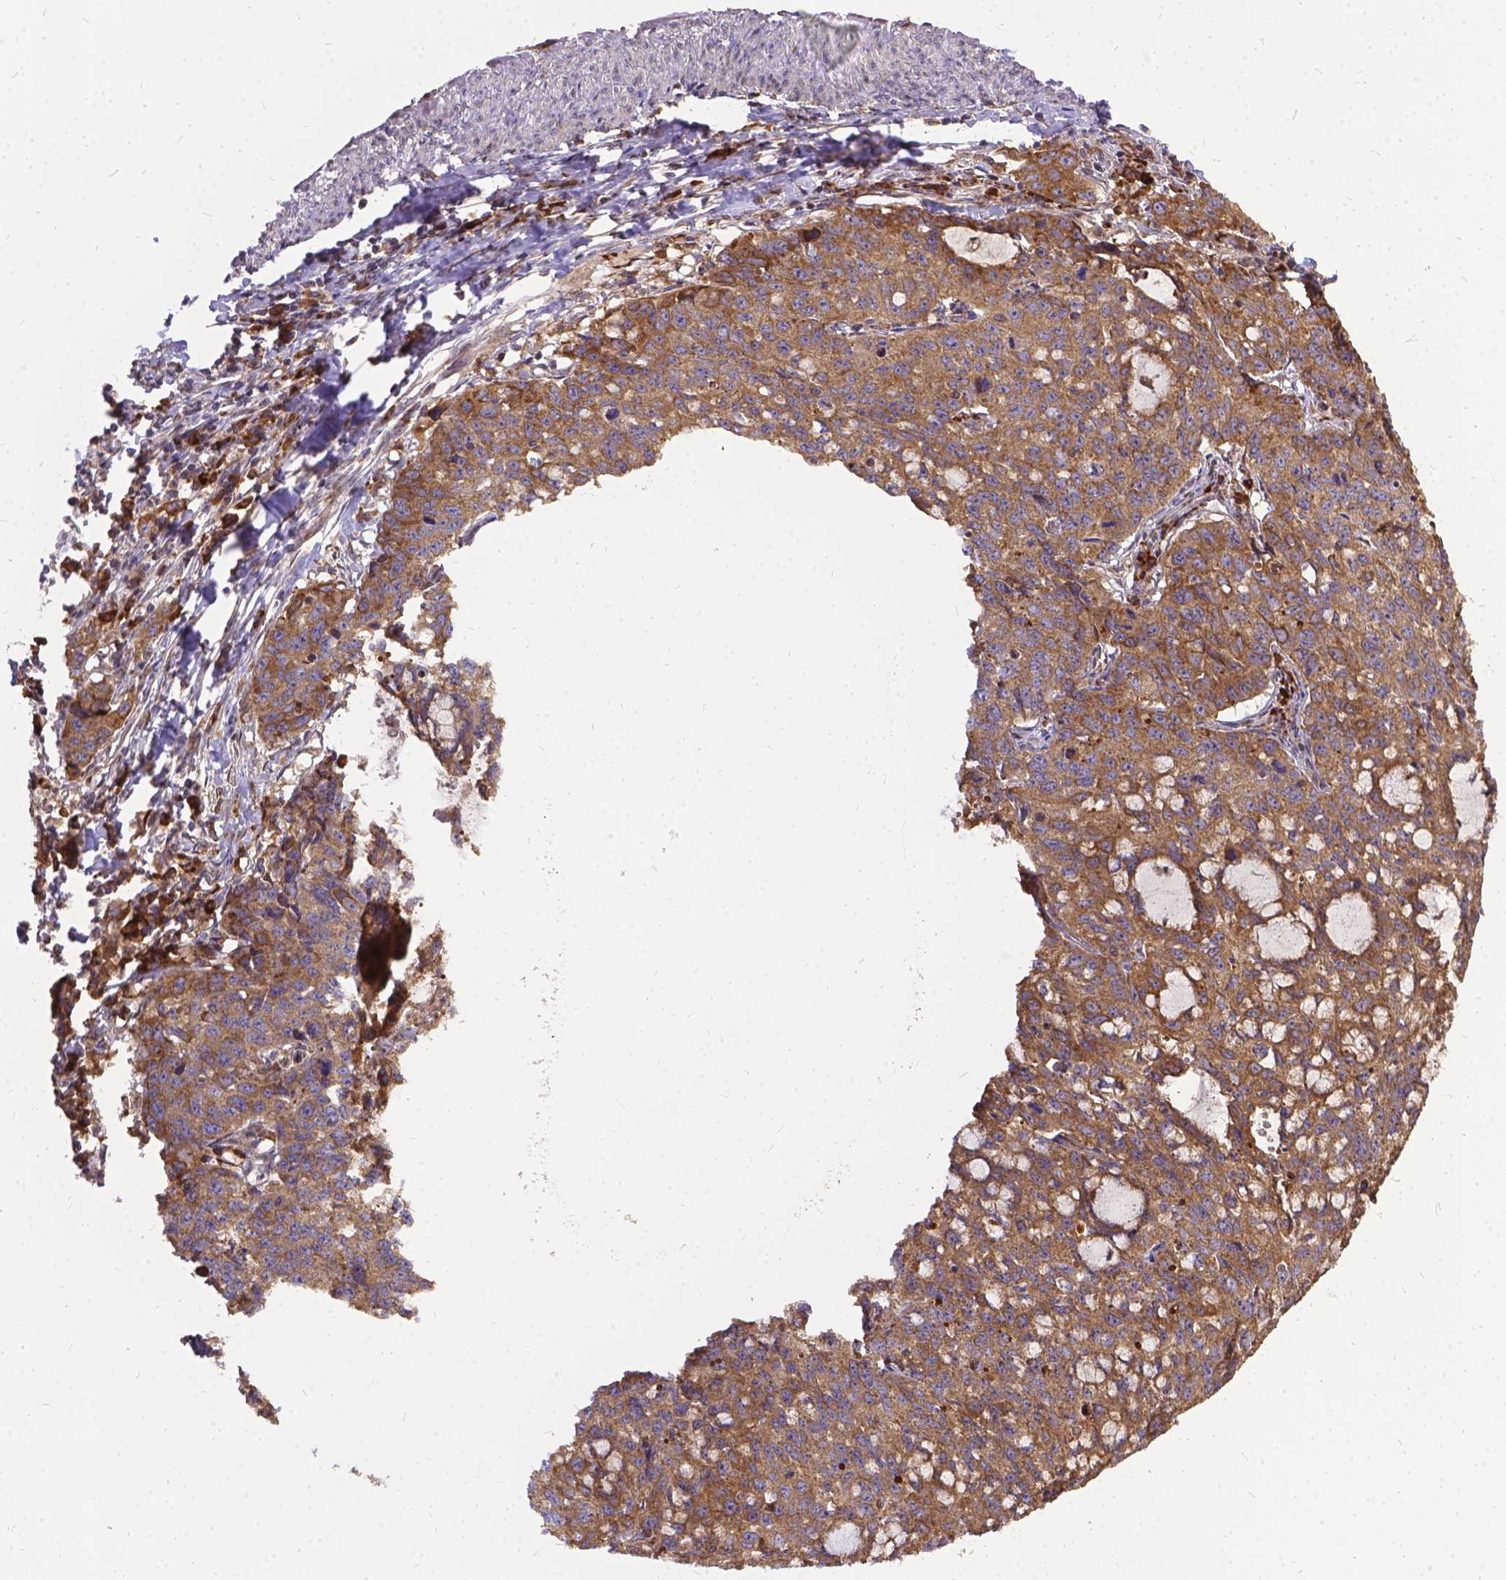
{"staining": {"intensity": "moderate", "quantity": ">75%", "location": "cytoplasmic/membranous"}, "tissue": "cervical cancer", "cell_type": "Tumor cells", "image_type": "cancer", "snomed": [{"axis": "morphology", "description": "Squamous cell carcinoma, NOS"}, {"axis": "topography", "description": "Cervix"}], "caption": "Tumor cells show moderate cytoplasmic/membranous staining in about >75% of cells in cervical squamous cell carcinoma. The staining is performed using DAB (3,3'-diaminobenzidine) brown chromogen to label protein expression. The nuclei are counter-stained blue using hematoxylin.", "gene": "DENND6A", "patient": {"sex": "female", "age": 28}}